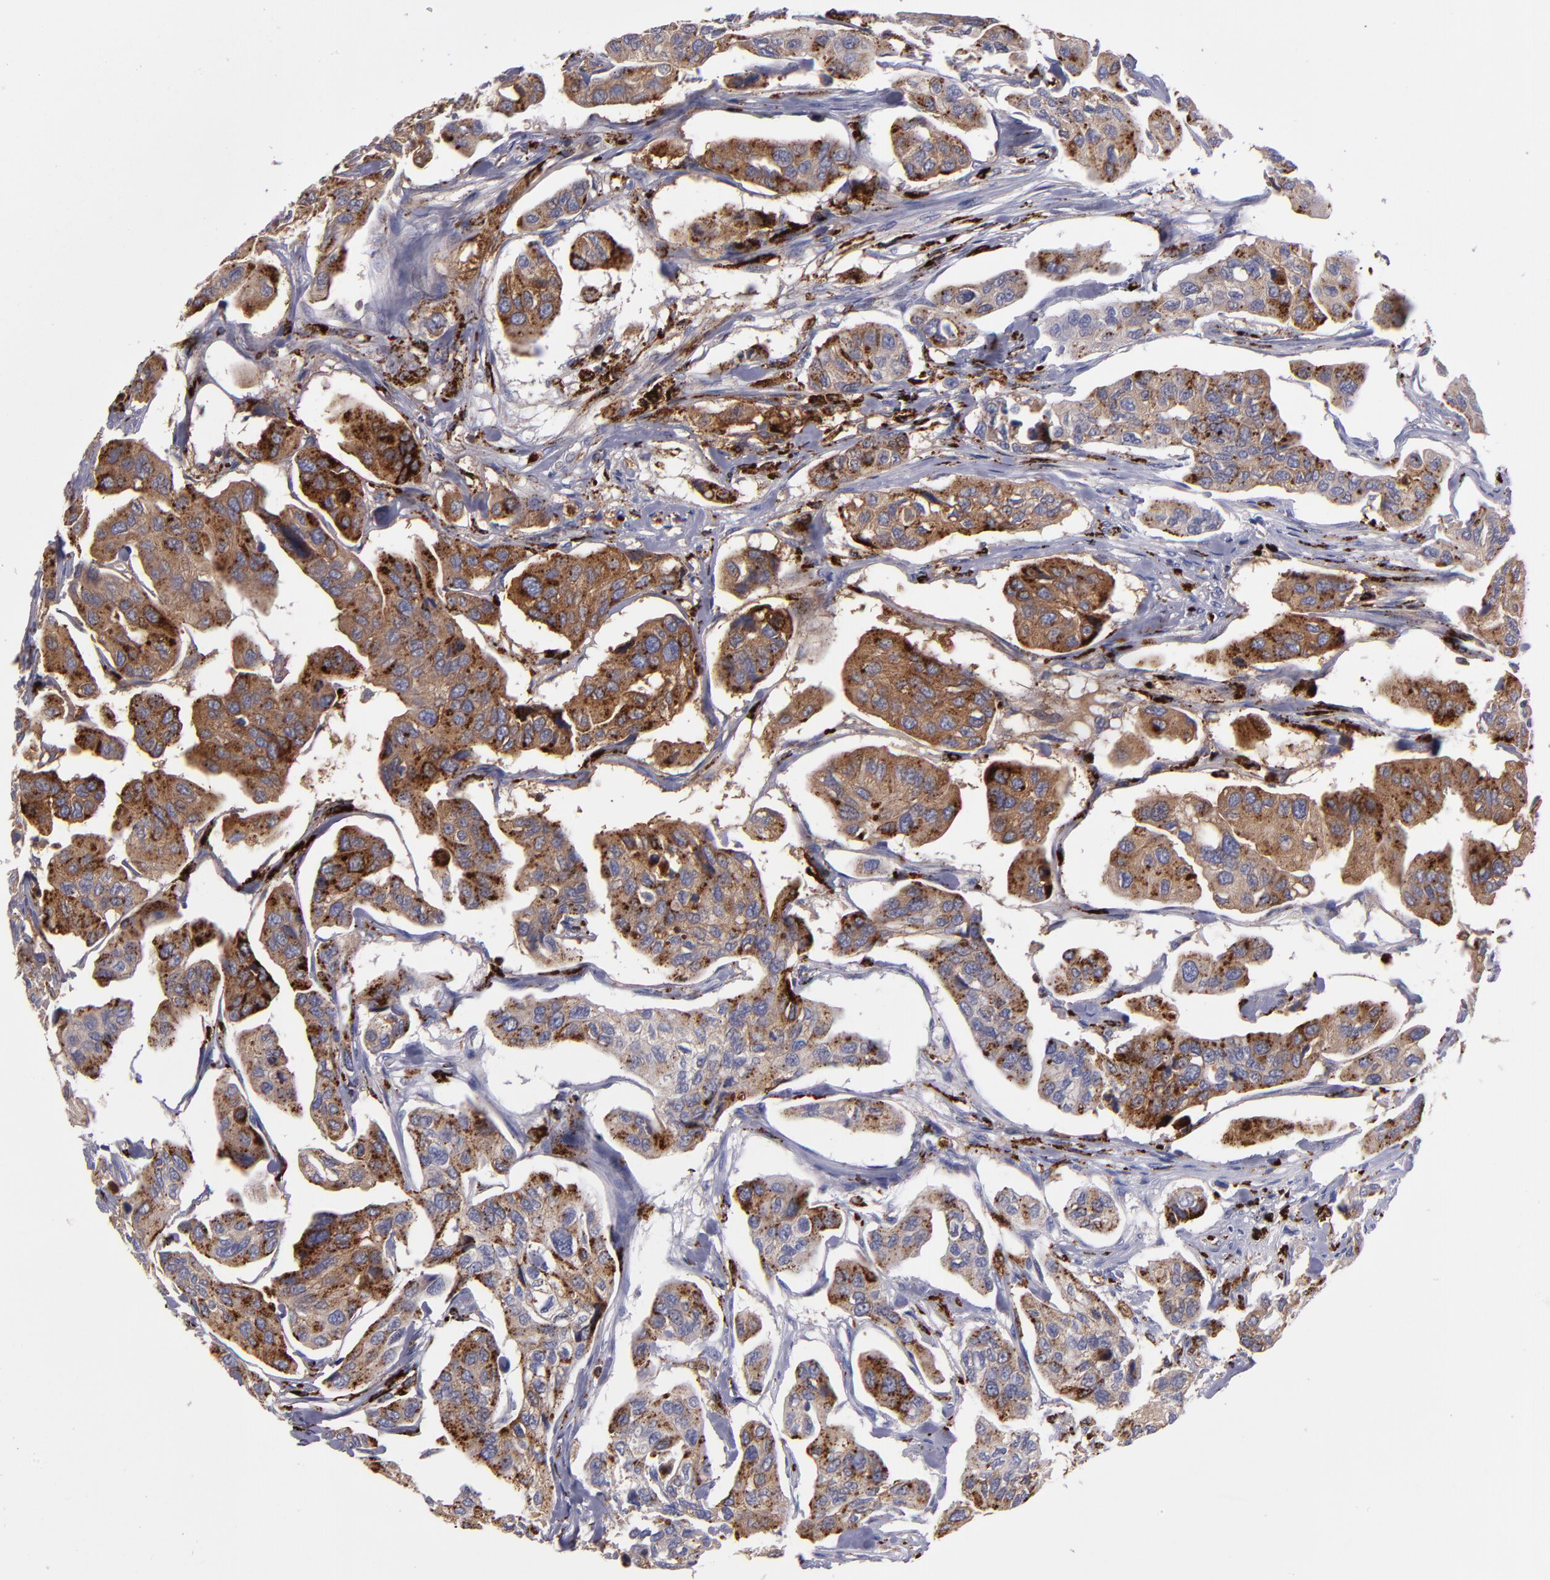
{"staining": {"intensity": "strong", "quantity": ">75%", "location": "cytoplasmic/membranous"}, "tissue": "urothelial cancer", "cell_type": "Tumor cells", "image_type": "cancer", "snomed": [{"axis": "morphology", "description": "Adenocarcinoma, NOS"}, {"axis": "topography", "description": "Urinary bladder"}], "caption": "The micrograph displays immunohistochemical staining of adenocarcinoma. There is strong cytoplasmic/membranous staining is identified in approximately >75% of tumor cells. The protein is shown in brown color, while the nuclei are stained blue.", "gene": "CTSS", "patient": {"sex": "male", "age": 61}}